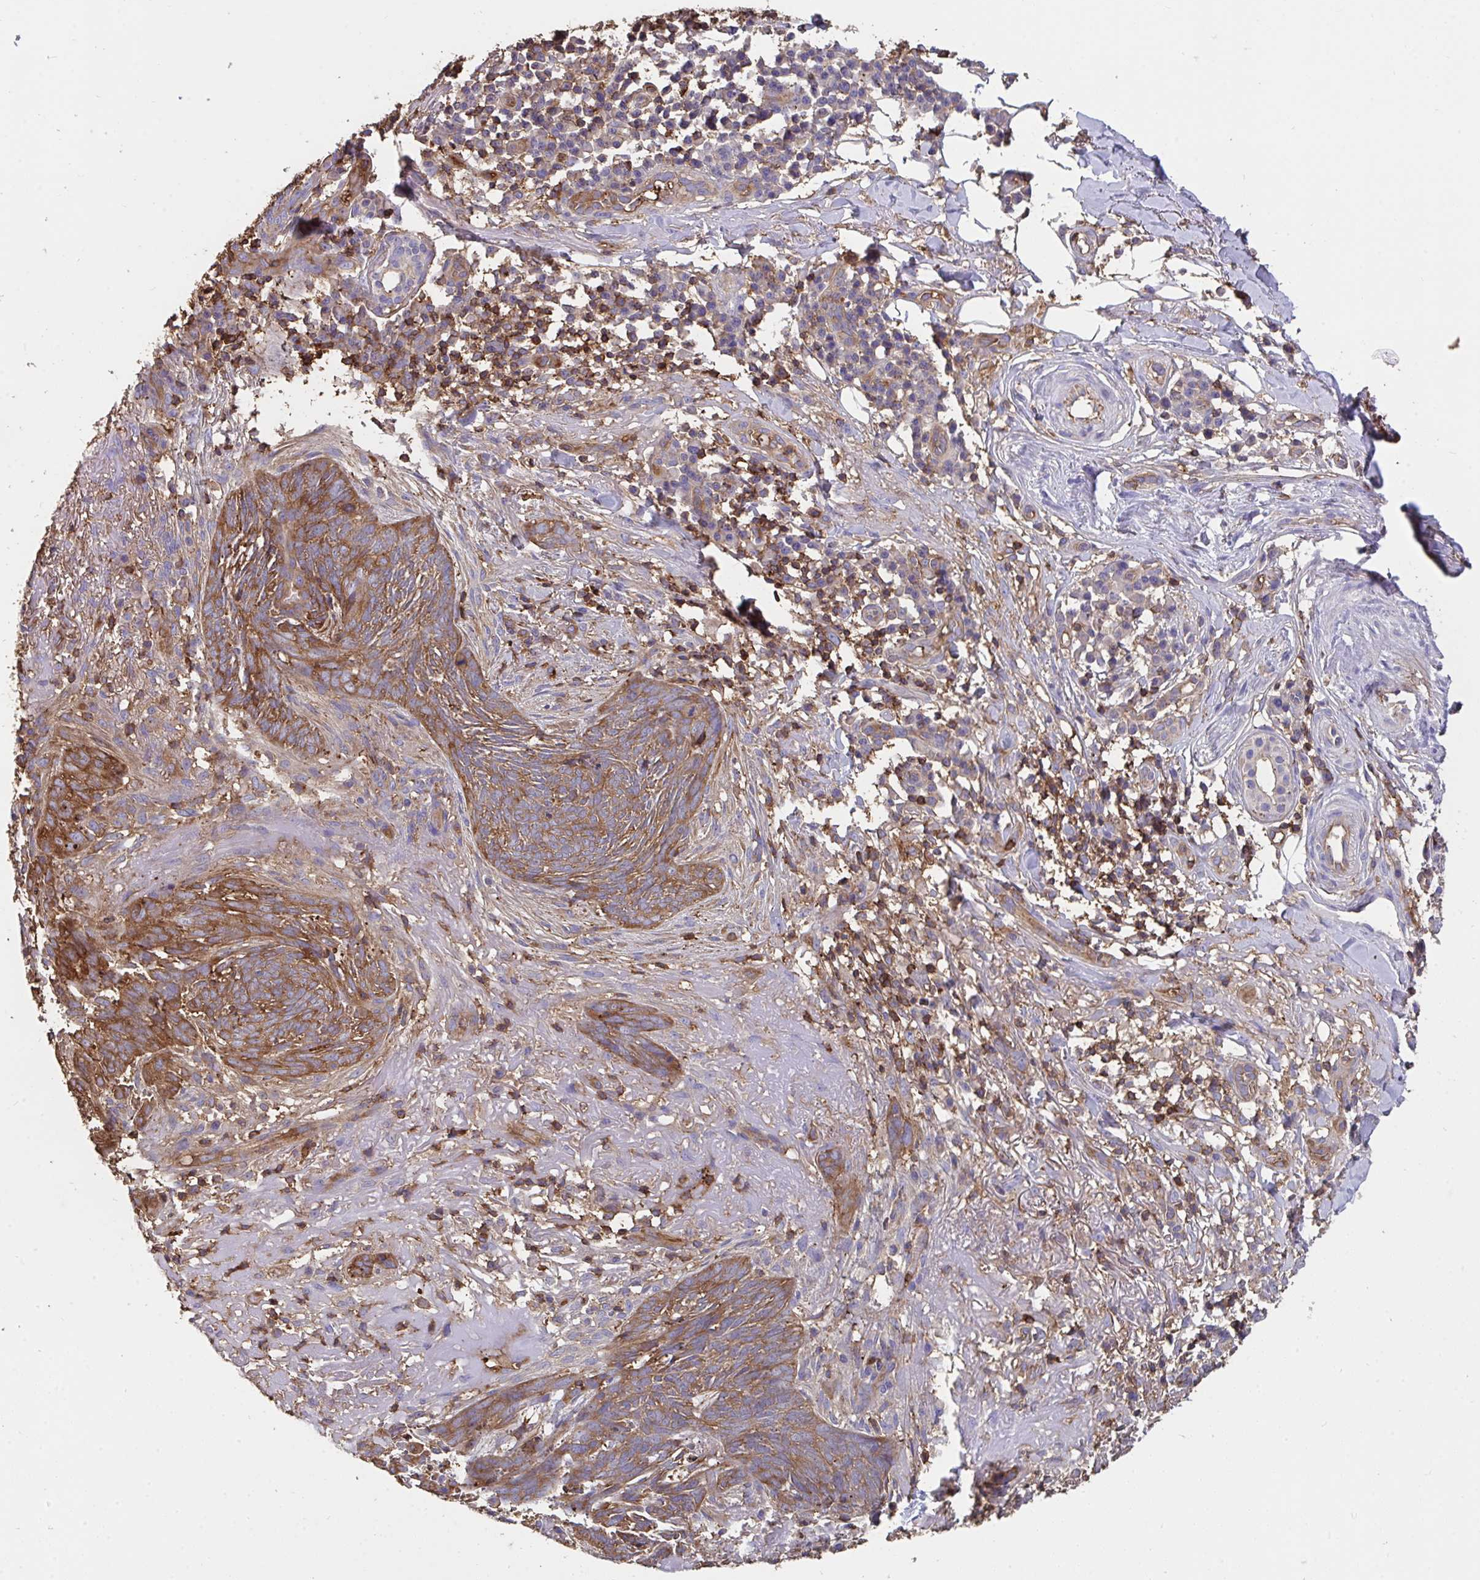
{"staining": {"intensity": "moderate", "quantity": ">75%", "location": "cytoplasmic/membranous"}, "tissue": "skin cancer", "cell_type": "Tumor cells", "image_type": "cancer", "snomed": [{"axis": "morphology", "description": "Basal cell carcinoma"}, {"axis": "topography", "description": "Skin"}], "caption": "A high-resolution photomicrograph shows IHC staining of skin basal cell carcinoma, which demonstrates moderate cytoplasmic/membranous expression in approximately >75% of tumor cells.", "gene": "CFL1", "patient": {"sex": "female", "age": 93}}